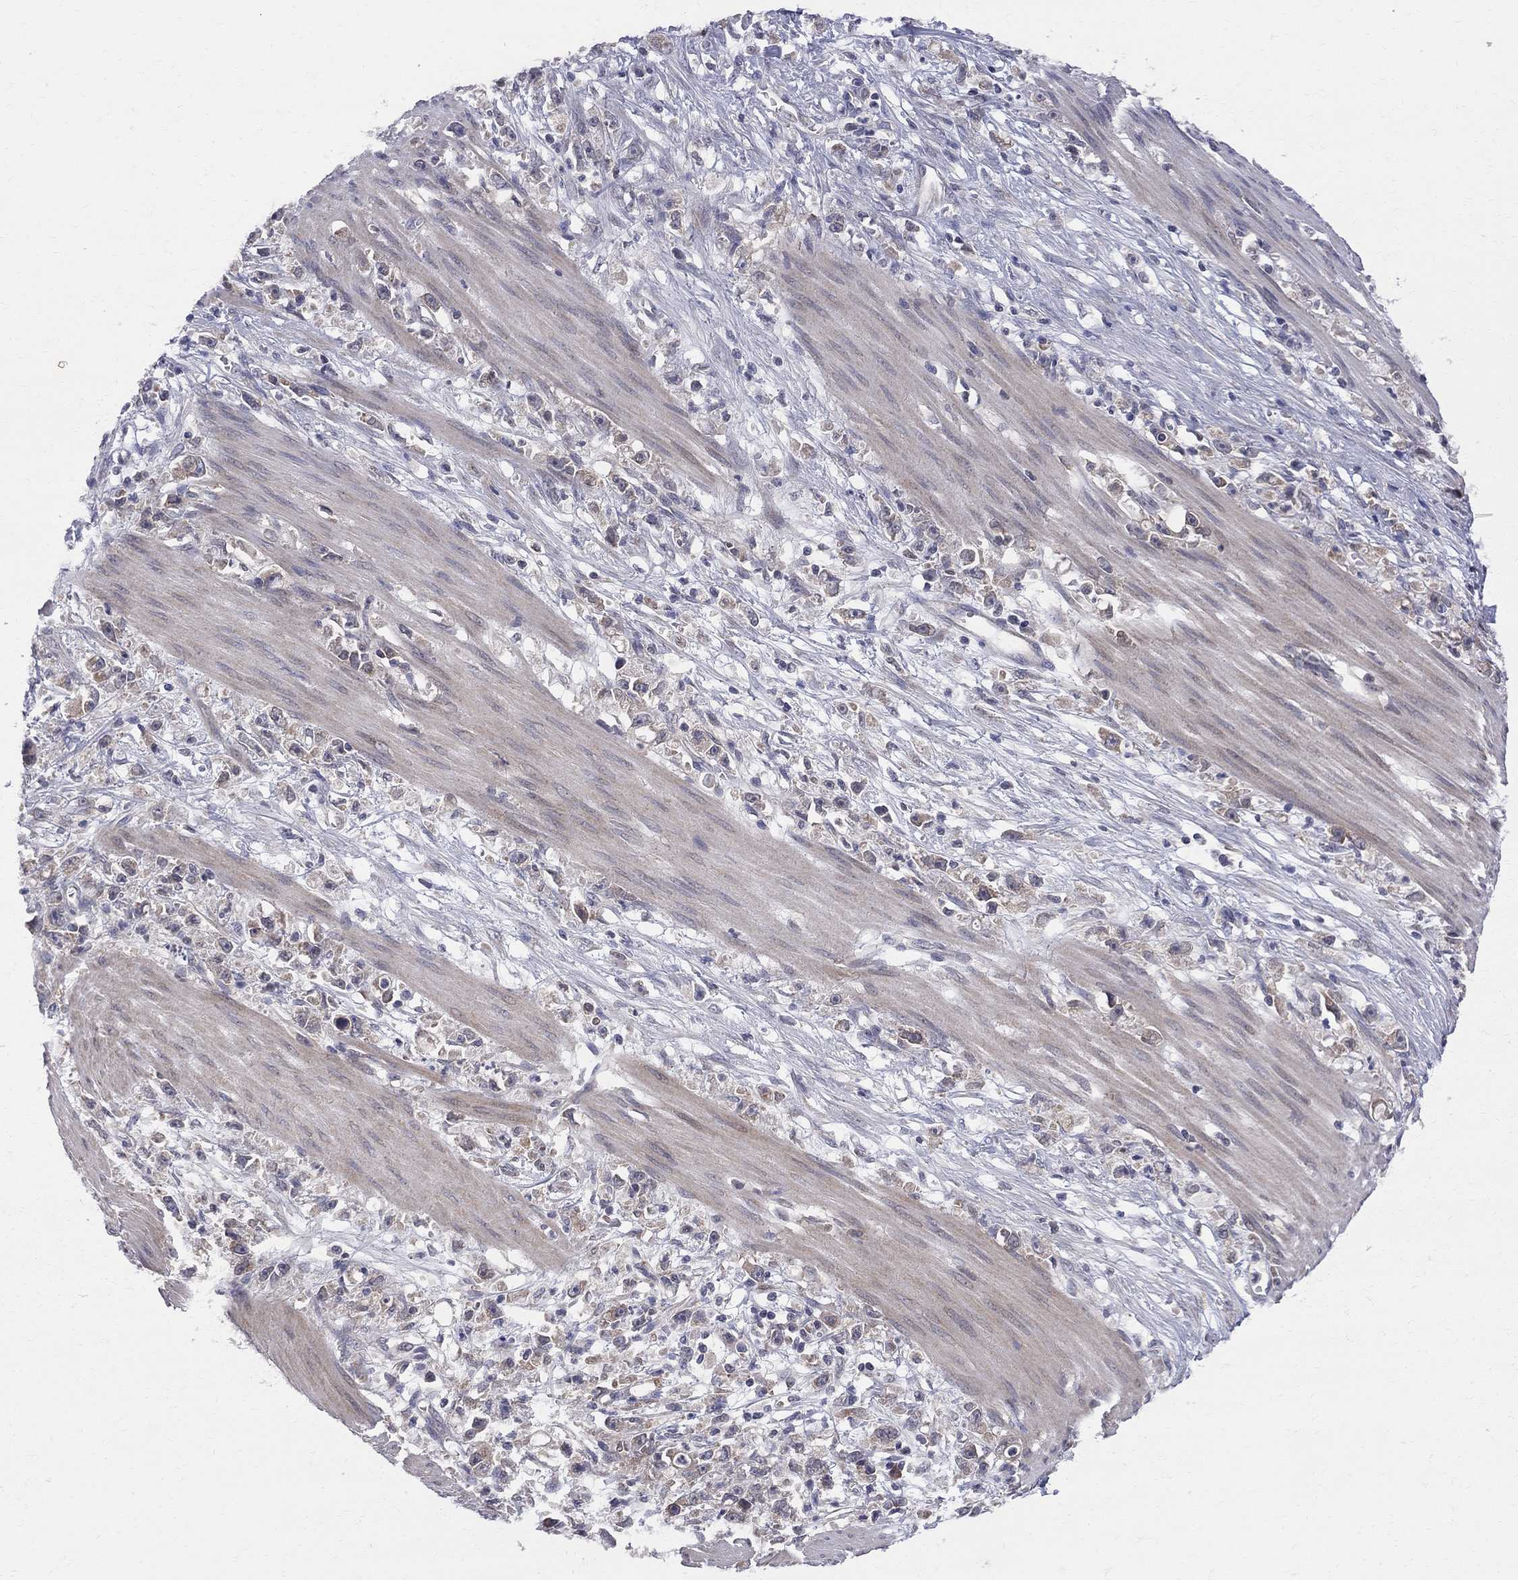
{"staining": {"intensity": "weak", "quantity": ">75%", "location": "cytoplasmic/membranous"}, "tissue": "stomach cancer", "cell_type": "Tumor cells", "image_type": "cancer", "snomed": [{"axis": "morphology", "description": "Adenocarcinoma, NOS"}, {"axis": "topography", "description": "Stomach"}], "caption": "Immunohistochemistry (DAB (3,3'-diaminobenzidine)) staining of adenocarcinoma (stomach) exhibits weak cytoplasmic/membranous protein expression in about >75% of tumor cells.", "gene": "CNOT11", "patient": {"sex": "female", "age": 59}}